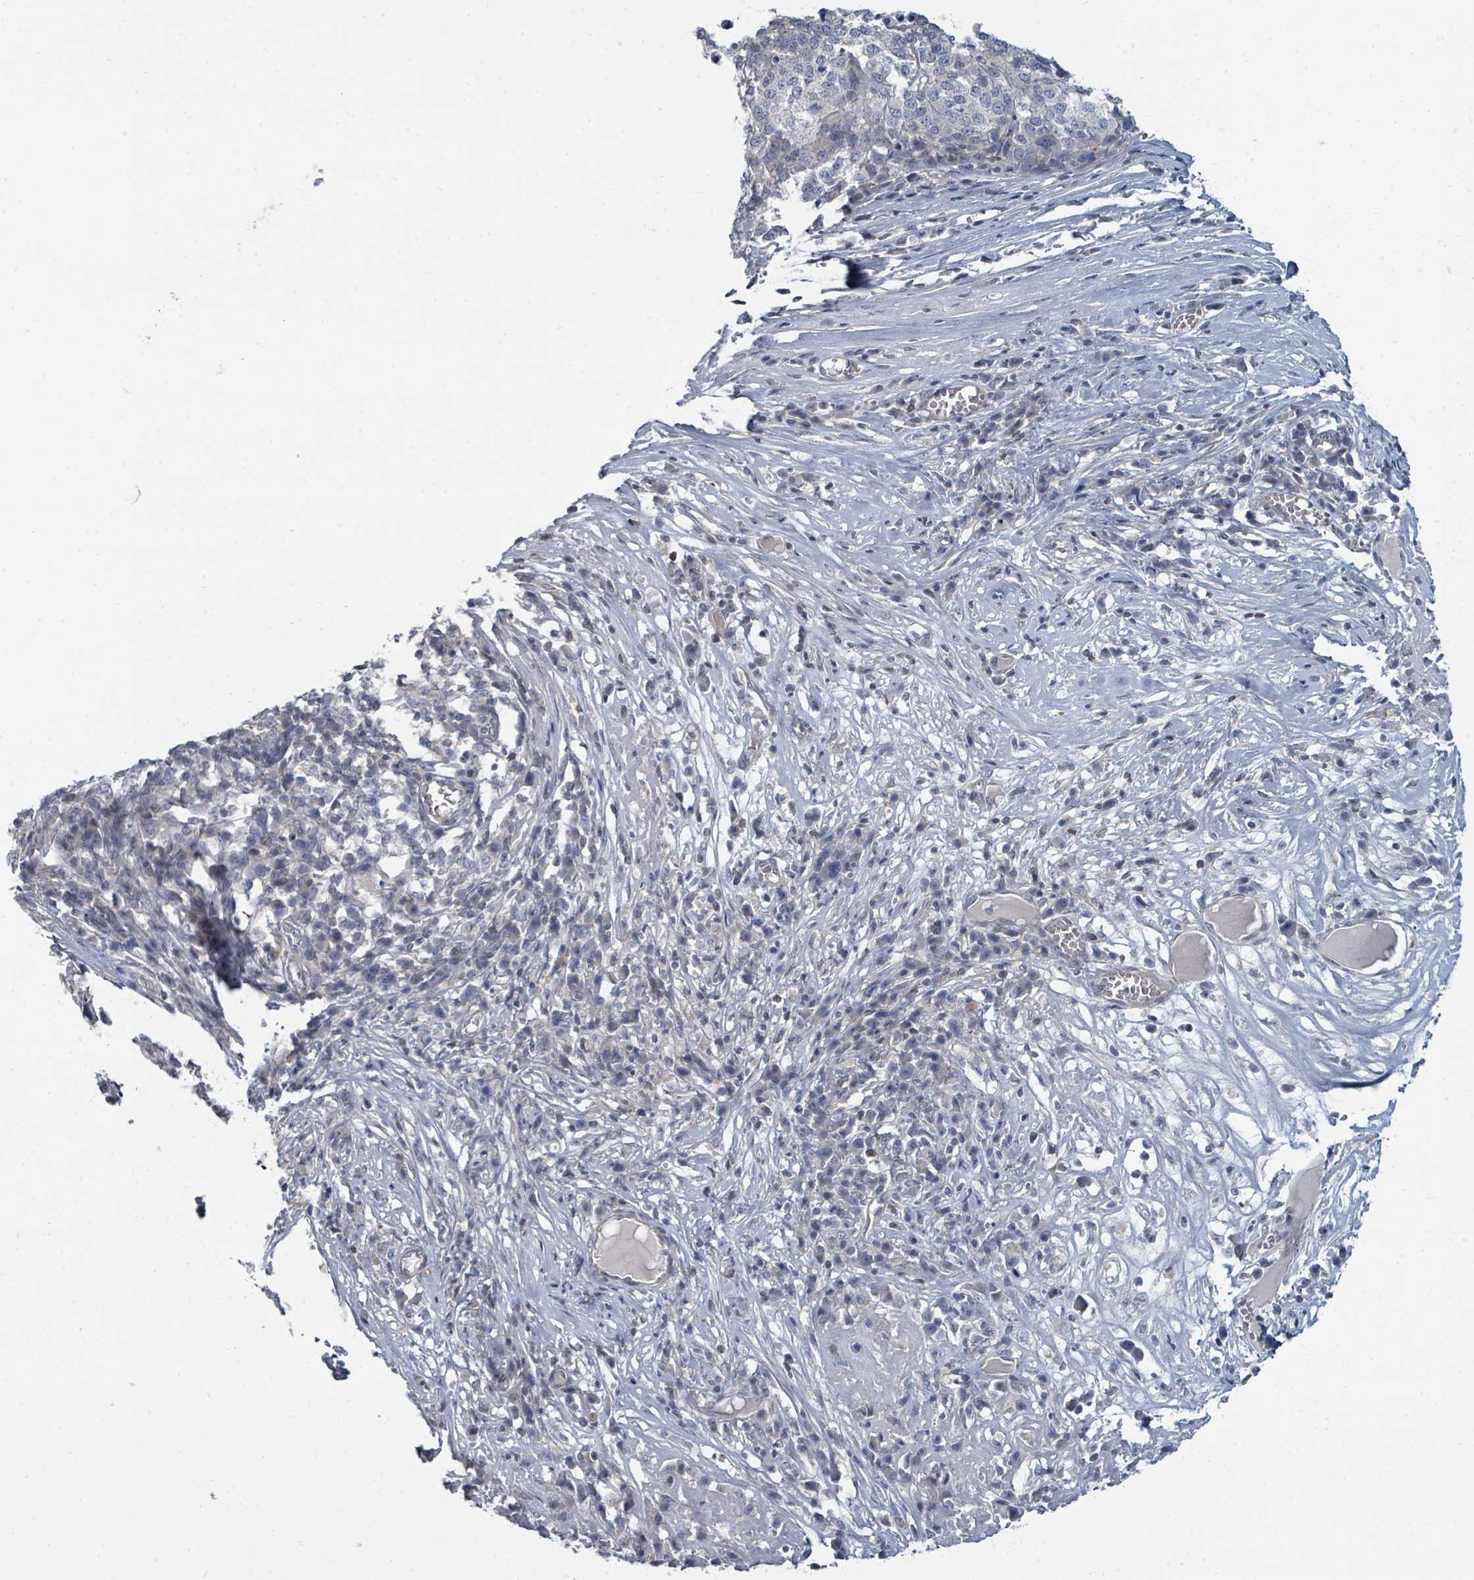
{"staining": {"intensity": "negative", "quantity": "none", "location": "none"}, "tissue": "melanoma", "cell_type": "Tumor cells", "image_type": "cancer", "snomed": [{"axis": "morphology", "description": "Malignant melanoma, Metastatic site"}, {"axis": "topography", "description": "Lymph node"}], "caption": "Immunohistochemical staining of melanoma exhibits no significant expression in tumor cells. (DAB (3,3'-diaminobenzidine) immunohistochemistry with hematoxylin counter stain).", "gene": "SLC25A45", "patient": {"sex": "male", "age": 44}}